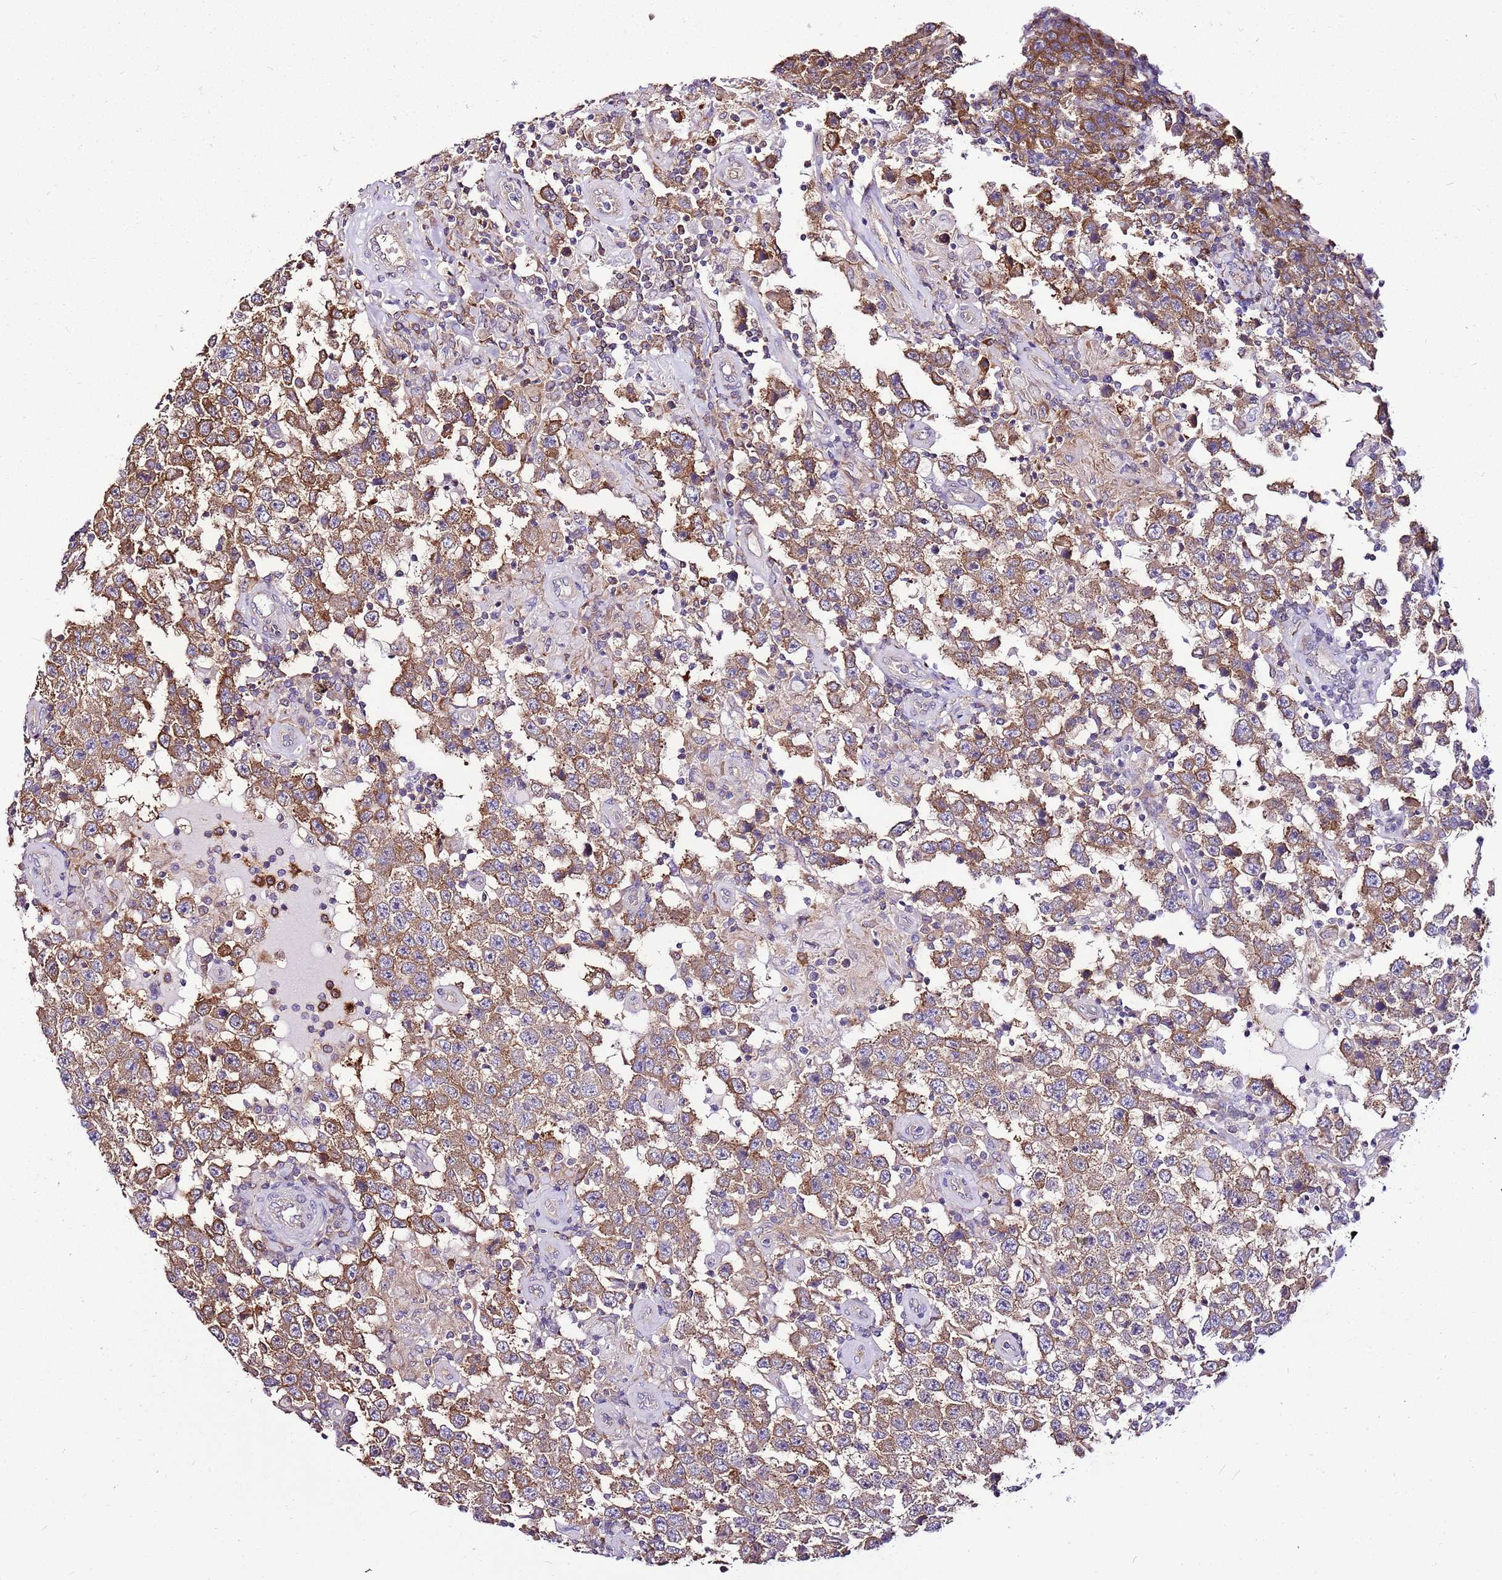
{"staining": {"intensity": "moderate", "quantity": ">75%", "location": "cytoplasmic/membranous"}, "tissue": "testis cancer", "cell_type": "Tumor cells", "image_type": "cancer", "snomed": [{"axis": "morphology", "description": "Normal tissue, NOS"}, {"axis": "morphology", "description": "Urothelial carcinoma, High grade"}, {"axis": "morphology", "description": "Seminoma, NOS"}, {"axis": "morphology", "description": "Carcinoma, Embryonal, NOS"}, {"axis": "topography", "description": "Urinary bladder"}, {"axis": "topography", "description": "Testis"}], "caption": "Protein expression analysis of human testis cancer (high-grade urothelial carcinoma) reveals moderate cytoplasmic/membranous positivity in about >75% of tumor cells. (IHC, brightfield microscopy, high magnification).", "gene": "ATXN2L", "patient": {"sex": "male", "age": 41}}